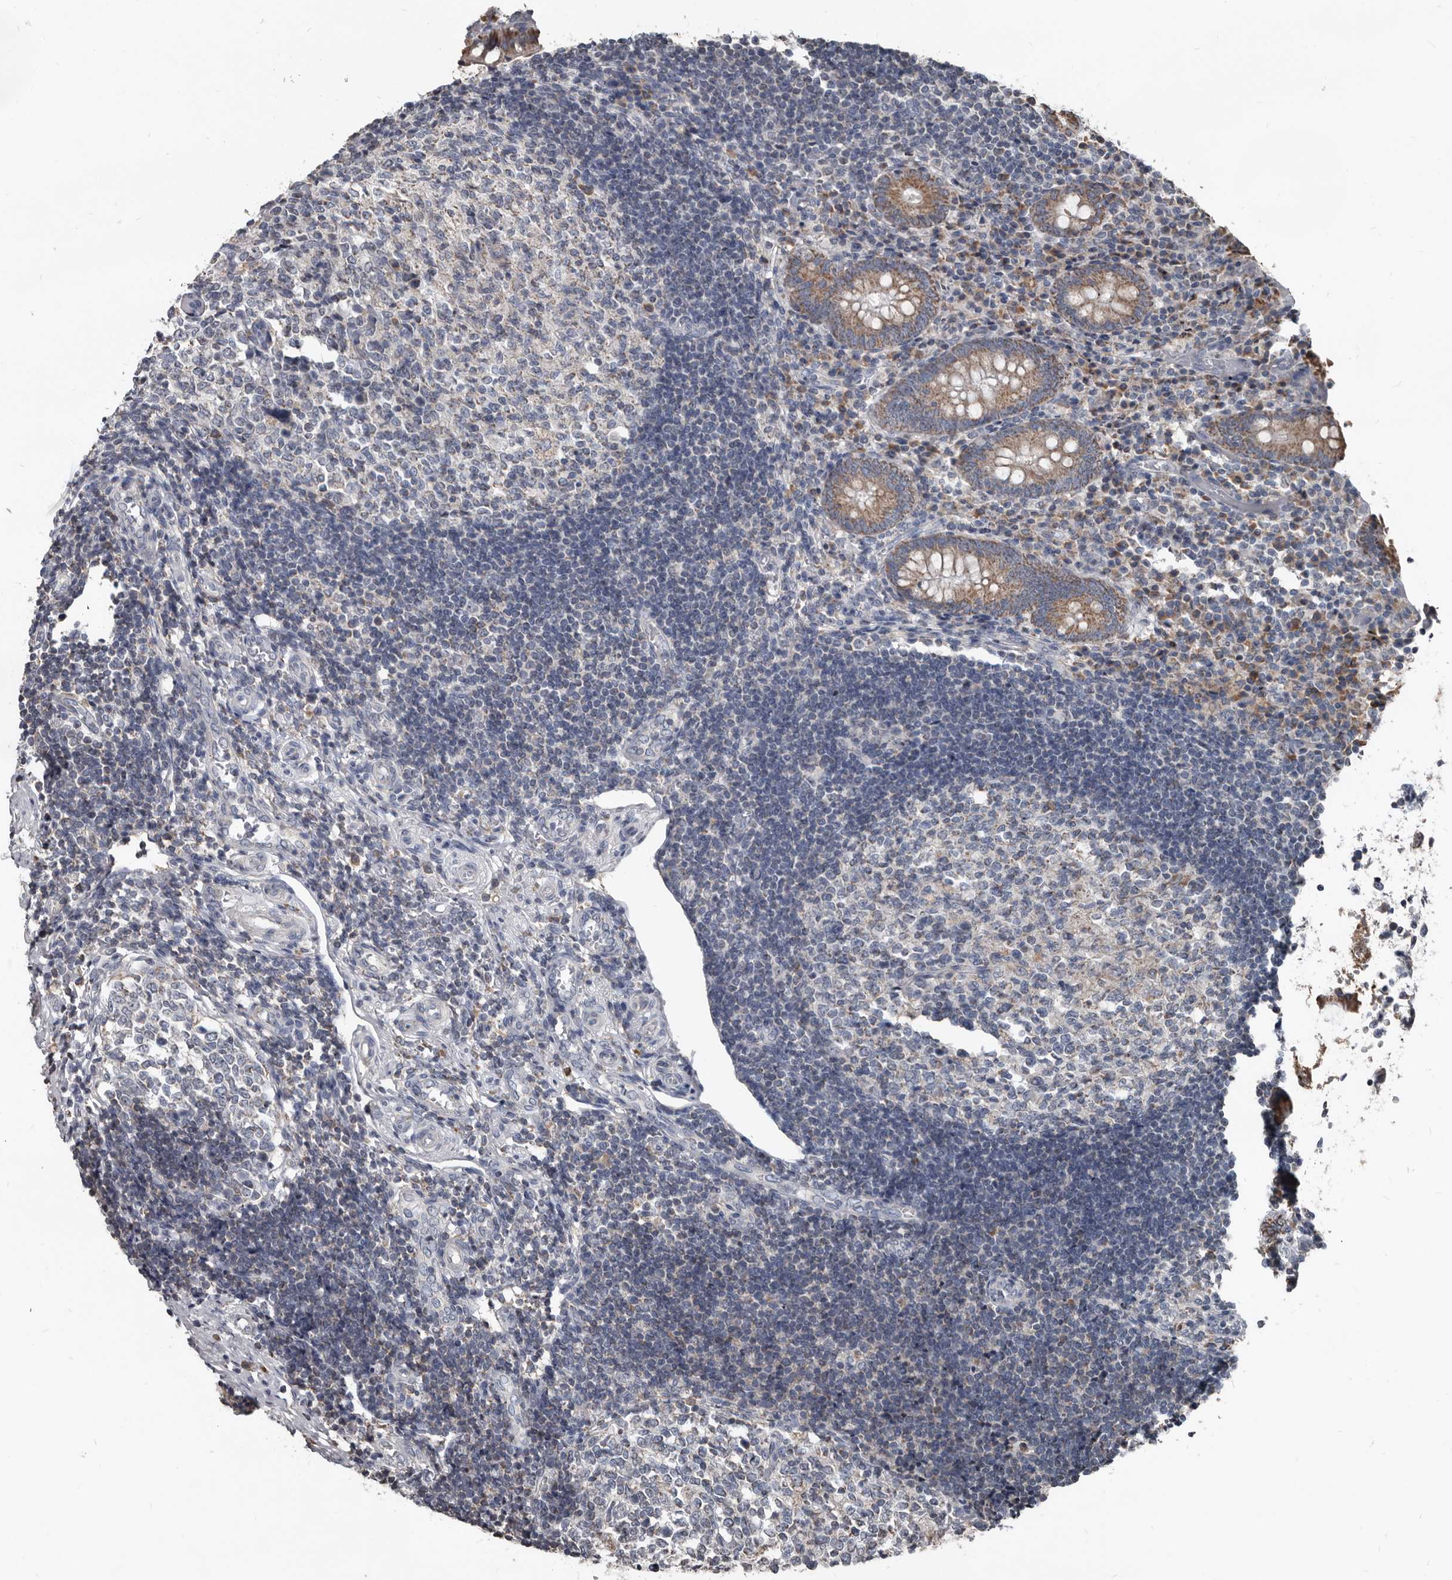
{"staining": {"intensity": "moderate", "quantity": ">75%", "location": "cytoplasmic/membranous"}, "tissue": "appendix", "cell_type": "Glandular cells", "image_type": "normal", "snomed": [{"axis": "morphology", "description": "Normal tissue, NOS"}, {"axis": "topography", "description": "Appendix"}], "caption": "Appendix stained with IHC reveals moderate cytoplasmic/membranous staining in about >75% of glandular cells.", "gene": "GREB1", "patient": {"sex": "female", "age": 17}}